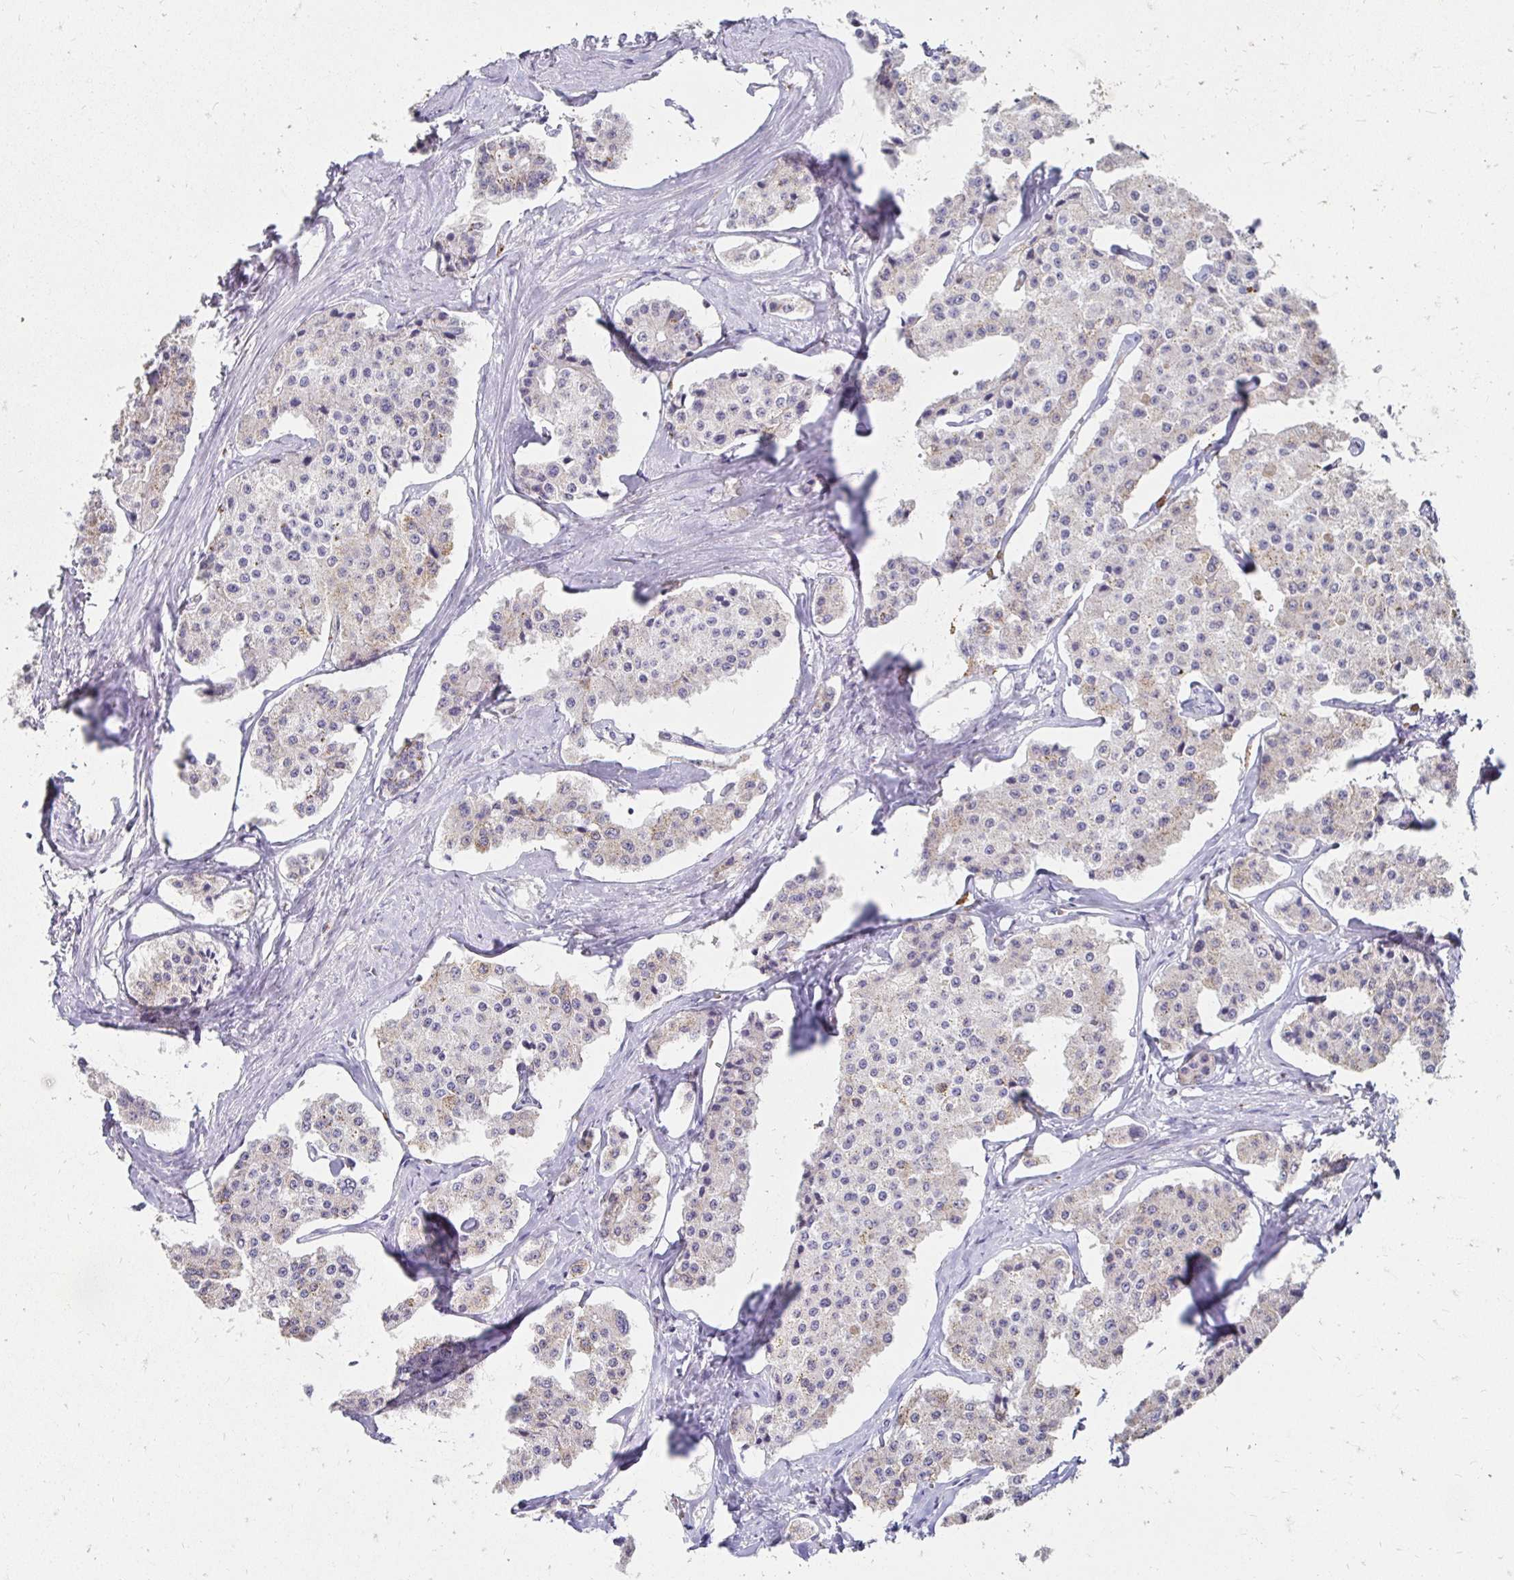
{"staining": {"intensity": "negative", "quantity": "none", "location": "none"}, "tissue": "carcinoid", "cell_type": "Tumor cells", "image_type": "cancer", "snomed": [{"axis": "morphology", "description": "Carcinoid, malignant, NOS"}, {"axis": "topography", "description": "Small intestine"}], "caption": "Carcinoid (malignant) stained for a protein using IHC demonstrates no staining tumor cells.", "gene": "GK2", "patient": {"sex": "female", "age": 65}}